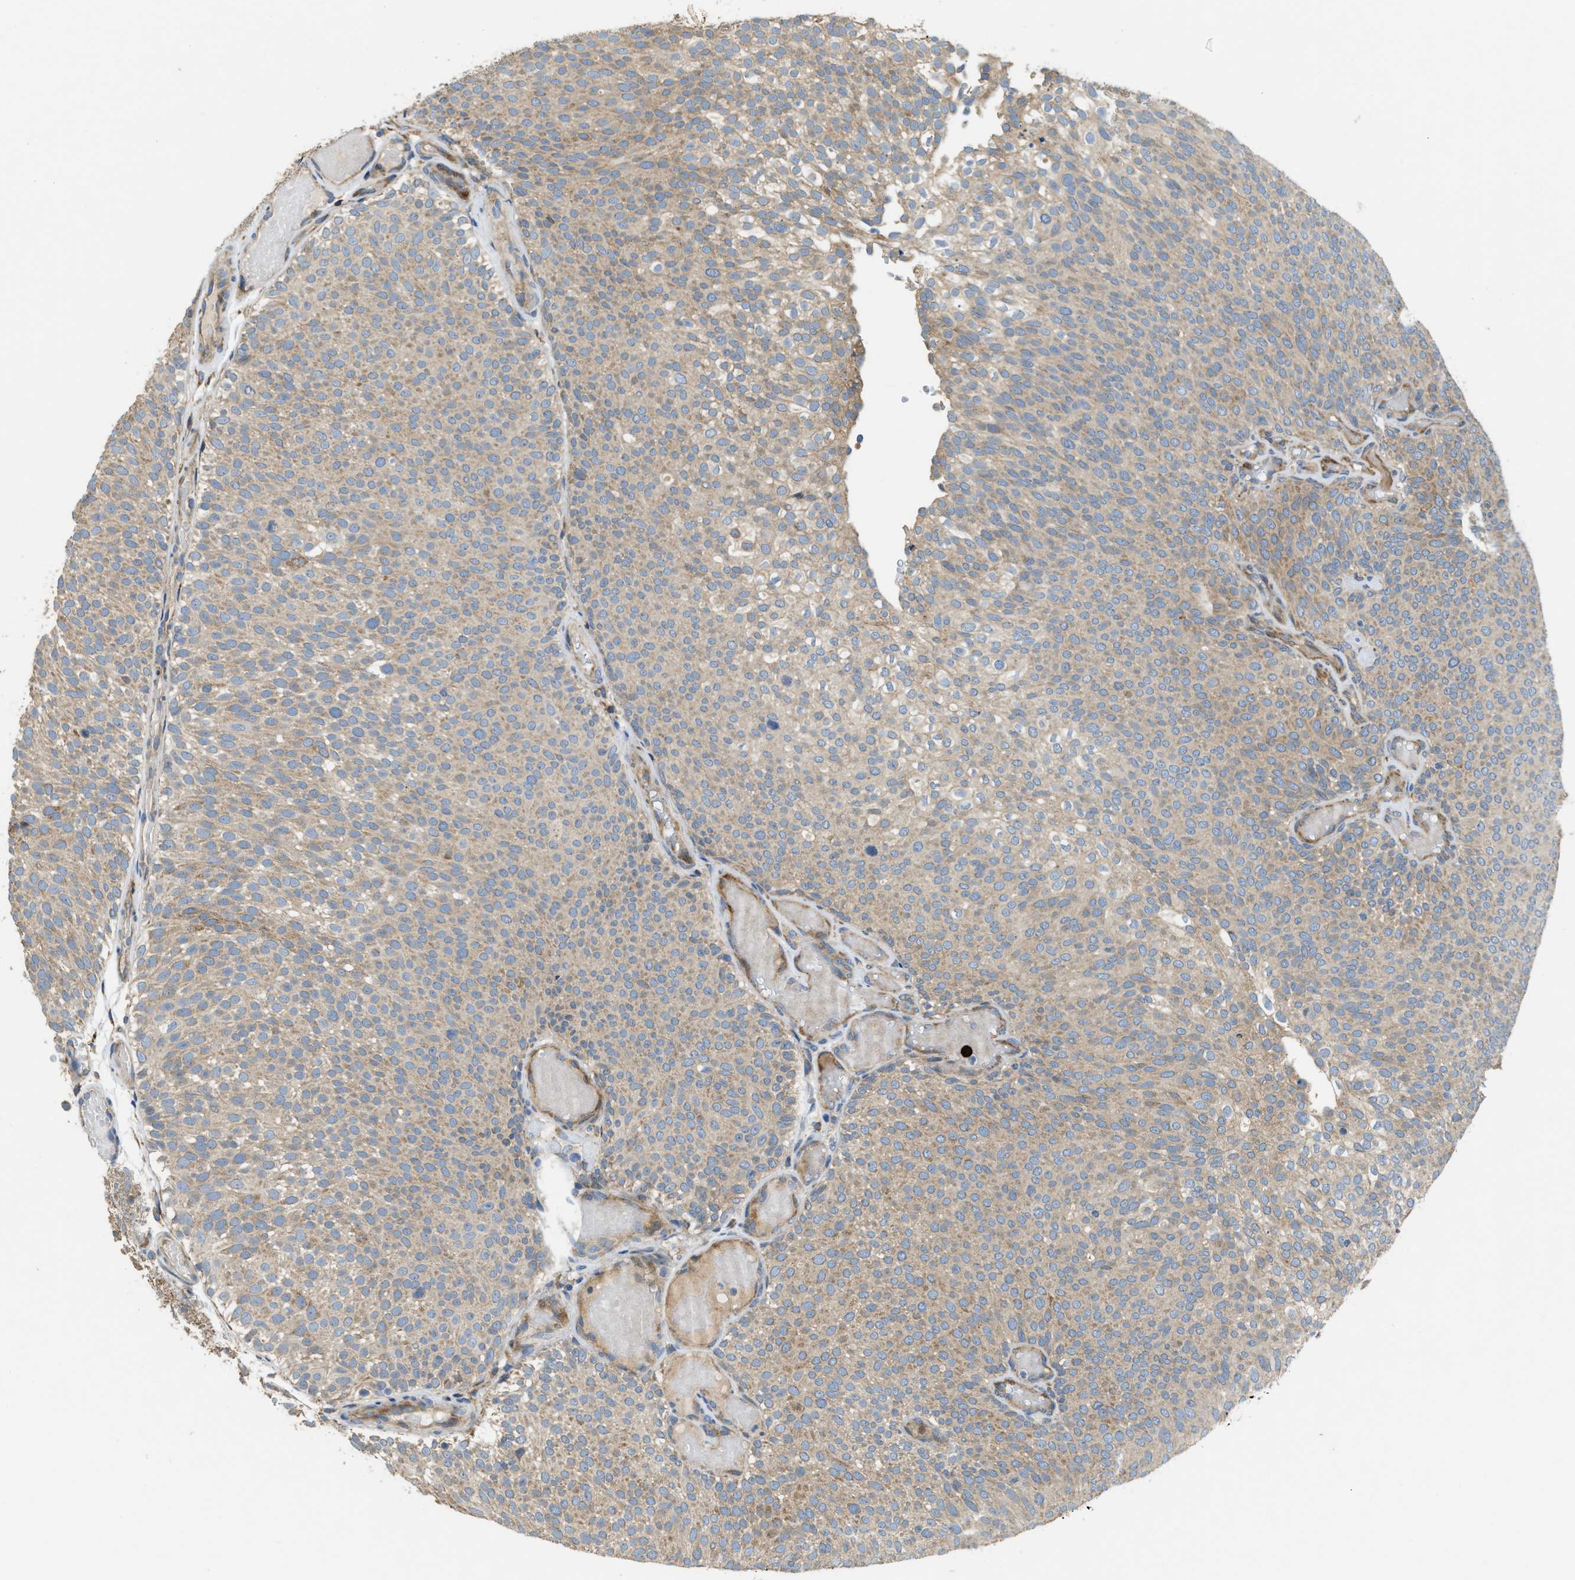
{"staining": {"intensity": "weak", "quantity": ">75%", "location": "cytoplasmic/membranous"}, "tissue": "urothelial cancer", "cell_type": "Tumor cells", "image_type": "cancer", "snomed": [{"axis": "morphology", "description": "Urothelial carcinoma, Low grade"}, {"axis": "topography", "description": "Urinary bladder"}], "caption": "IHC micrograph of neoplastic tissue: urothelial cancer stained using IHC reveals low levels of weak protein expression localized specifically in the cytoplasmic/membranous of tumor cells, appearing as a cytoplasmic/membranous brown color.", "gene": "TMEM68", "patient": {"sex": "male", "age": 78}}